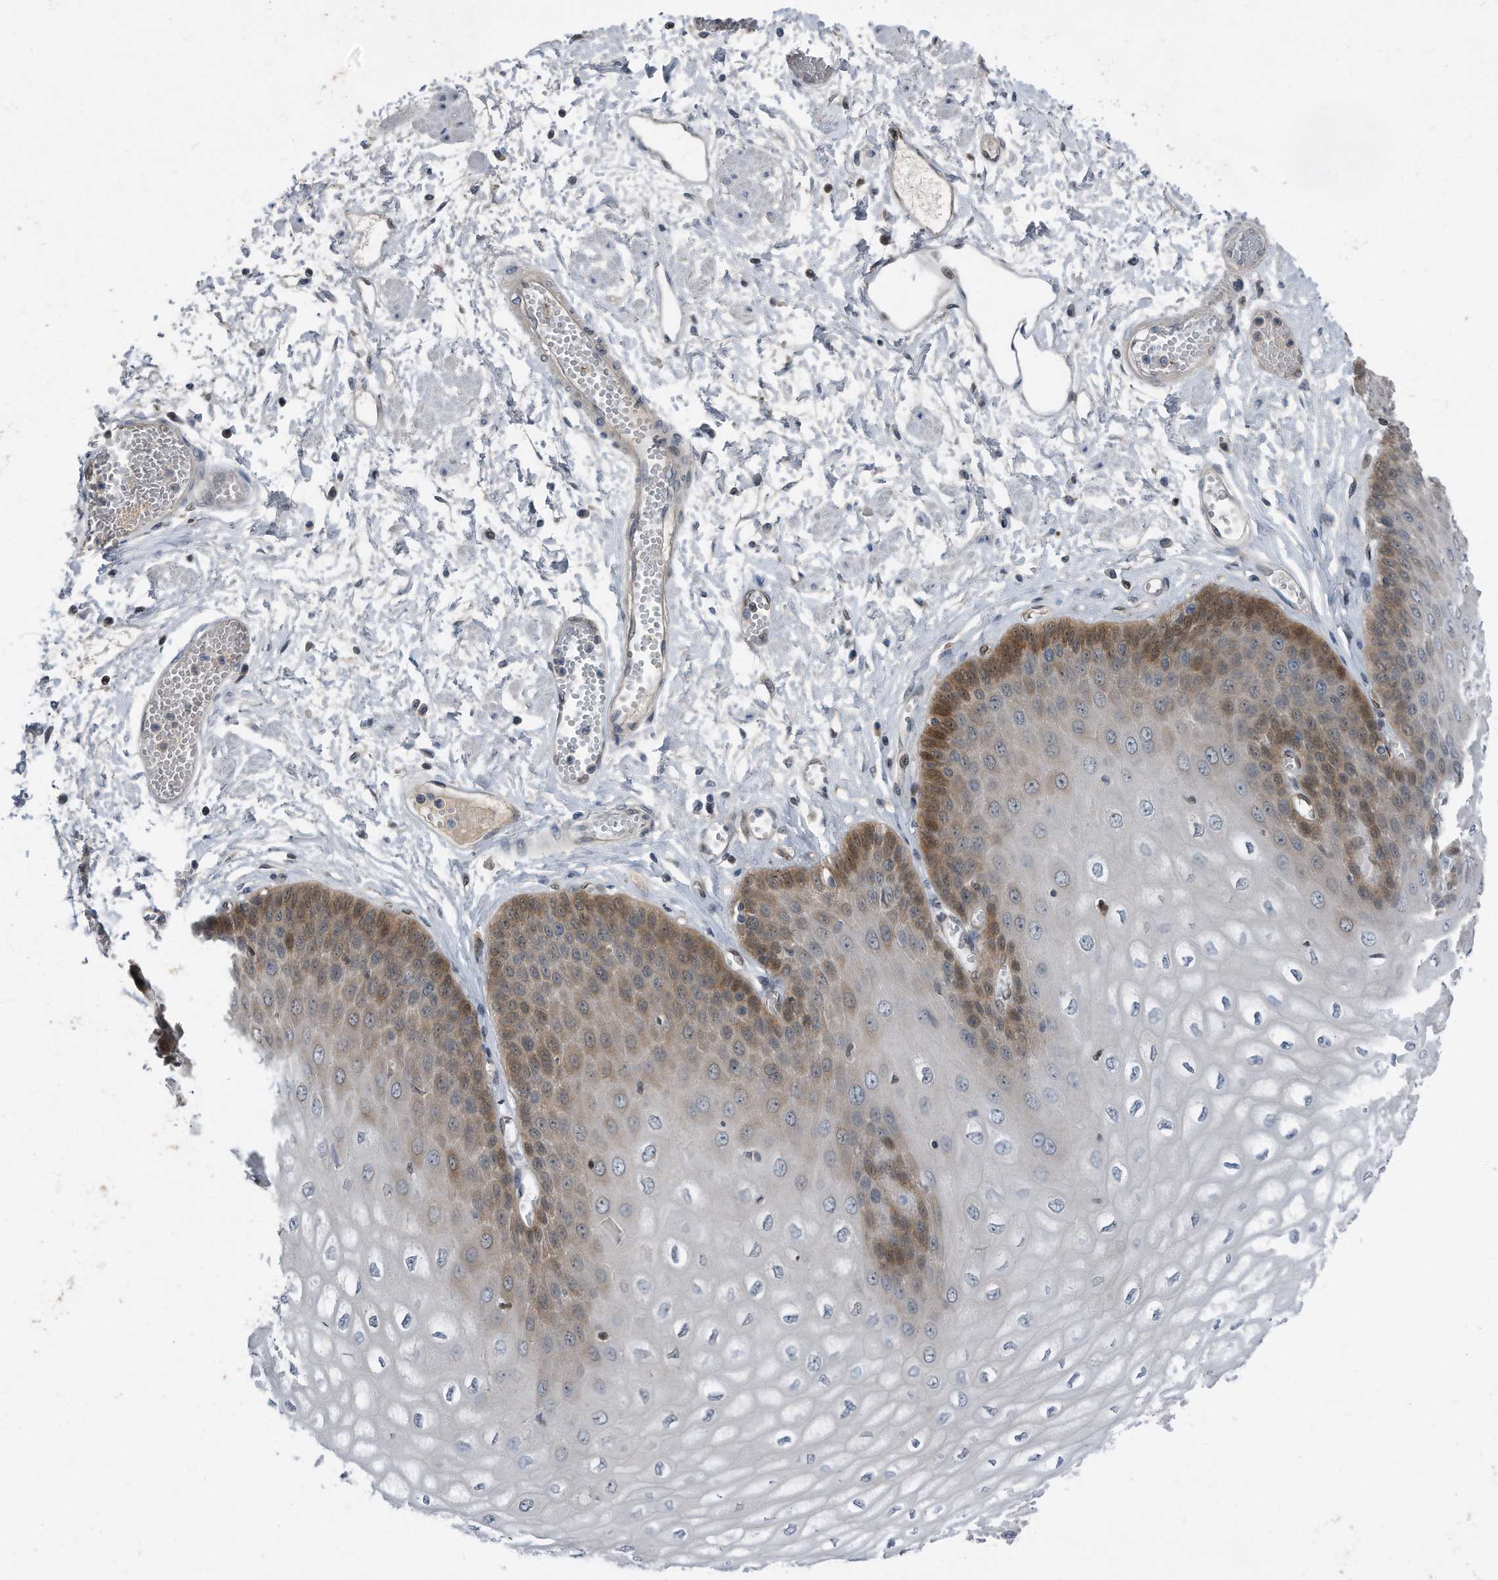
{"staining": {"intensity": "moderate", "quantity": "25%-75%", "location": "cytoplasmic/membranous"}, "tissue": "esophagus", "cell_type": "Squamous epithelial cells", "image_type": "normal", "snomed": [{"axis": "morphology", "description": "Normal tissue, NOS"}, {"axis": "topography", "description": "Esophagus"}], "caption": "This is a micrograph of IHC staining of unremarkable esophagus, which shows moderate expression in the cytoplasmic/membranous of squamous epithelial cells.", "gene": "MAP2K6", "patient": {"sex": "male", "age": 60}}